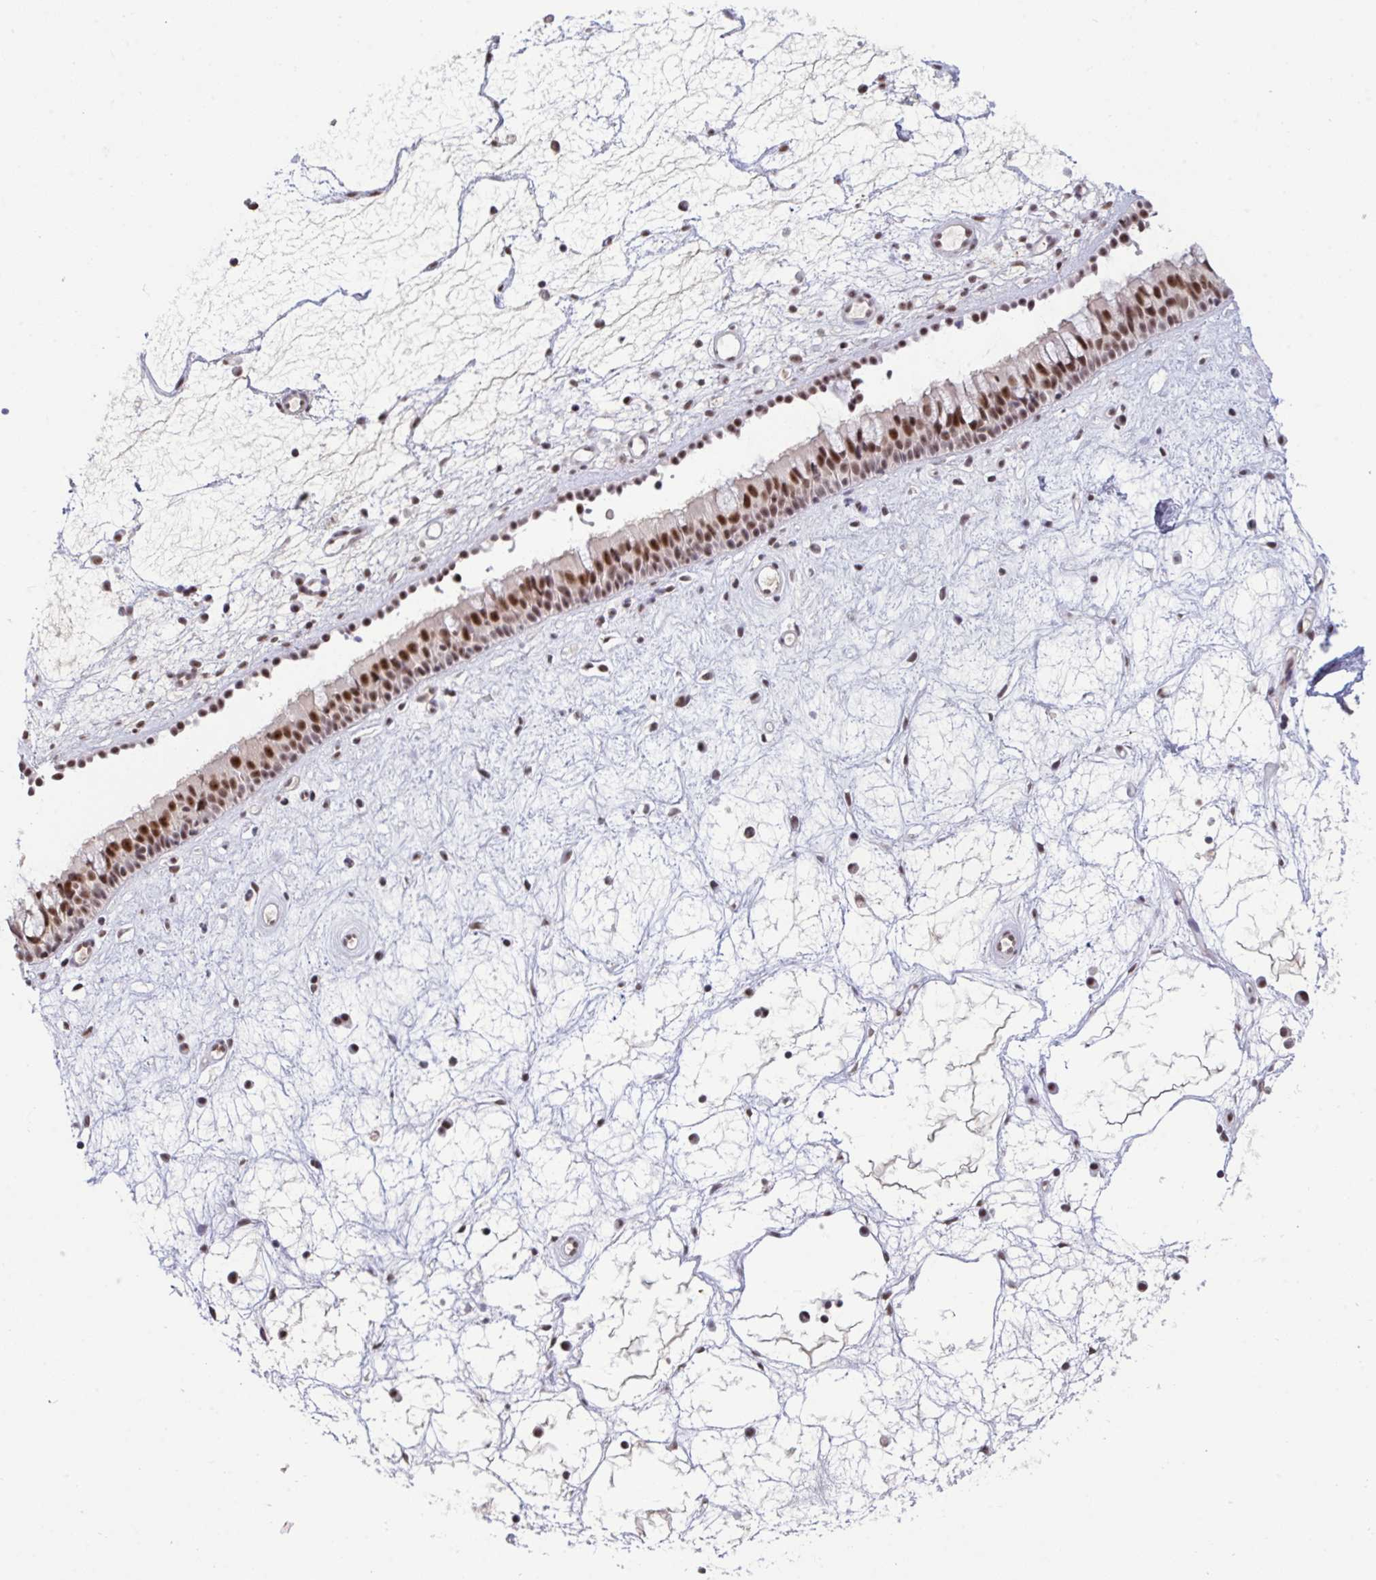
{"staining": {"intensity": "strong", "quantity": ">75%", "location": "nuclear"}, "tissue": "nasopharynx", "cell_type": "Respiratory epithelial cells", "image_type": "normal", "snomed": [{"axis": "morphology", "description": "Normal tissue, NOS"}, {"axis": "topography", "description": "Nasopharynx"}], "caption": "Immunohistochemical staining of benign nasopharynx reveals strong nuclear protein expression in about >75% of respiratory epithelial cells. (Brightfield microscopy of DAB IHC at high magnification).", "gene": "PUF60", "patient": {"sex": "male", "age": 69}}